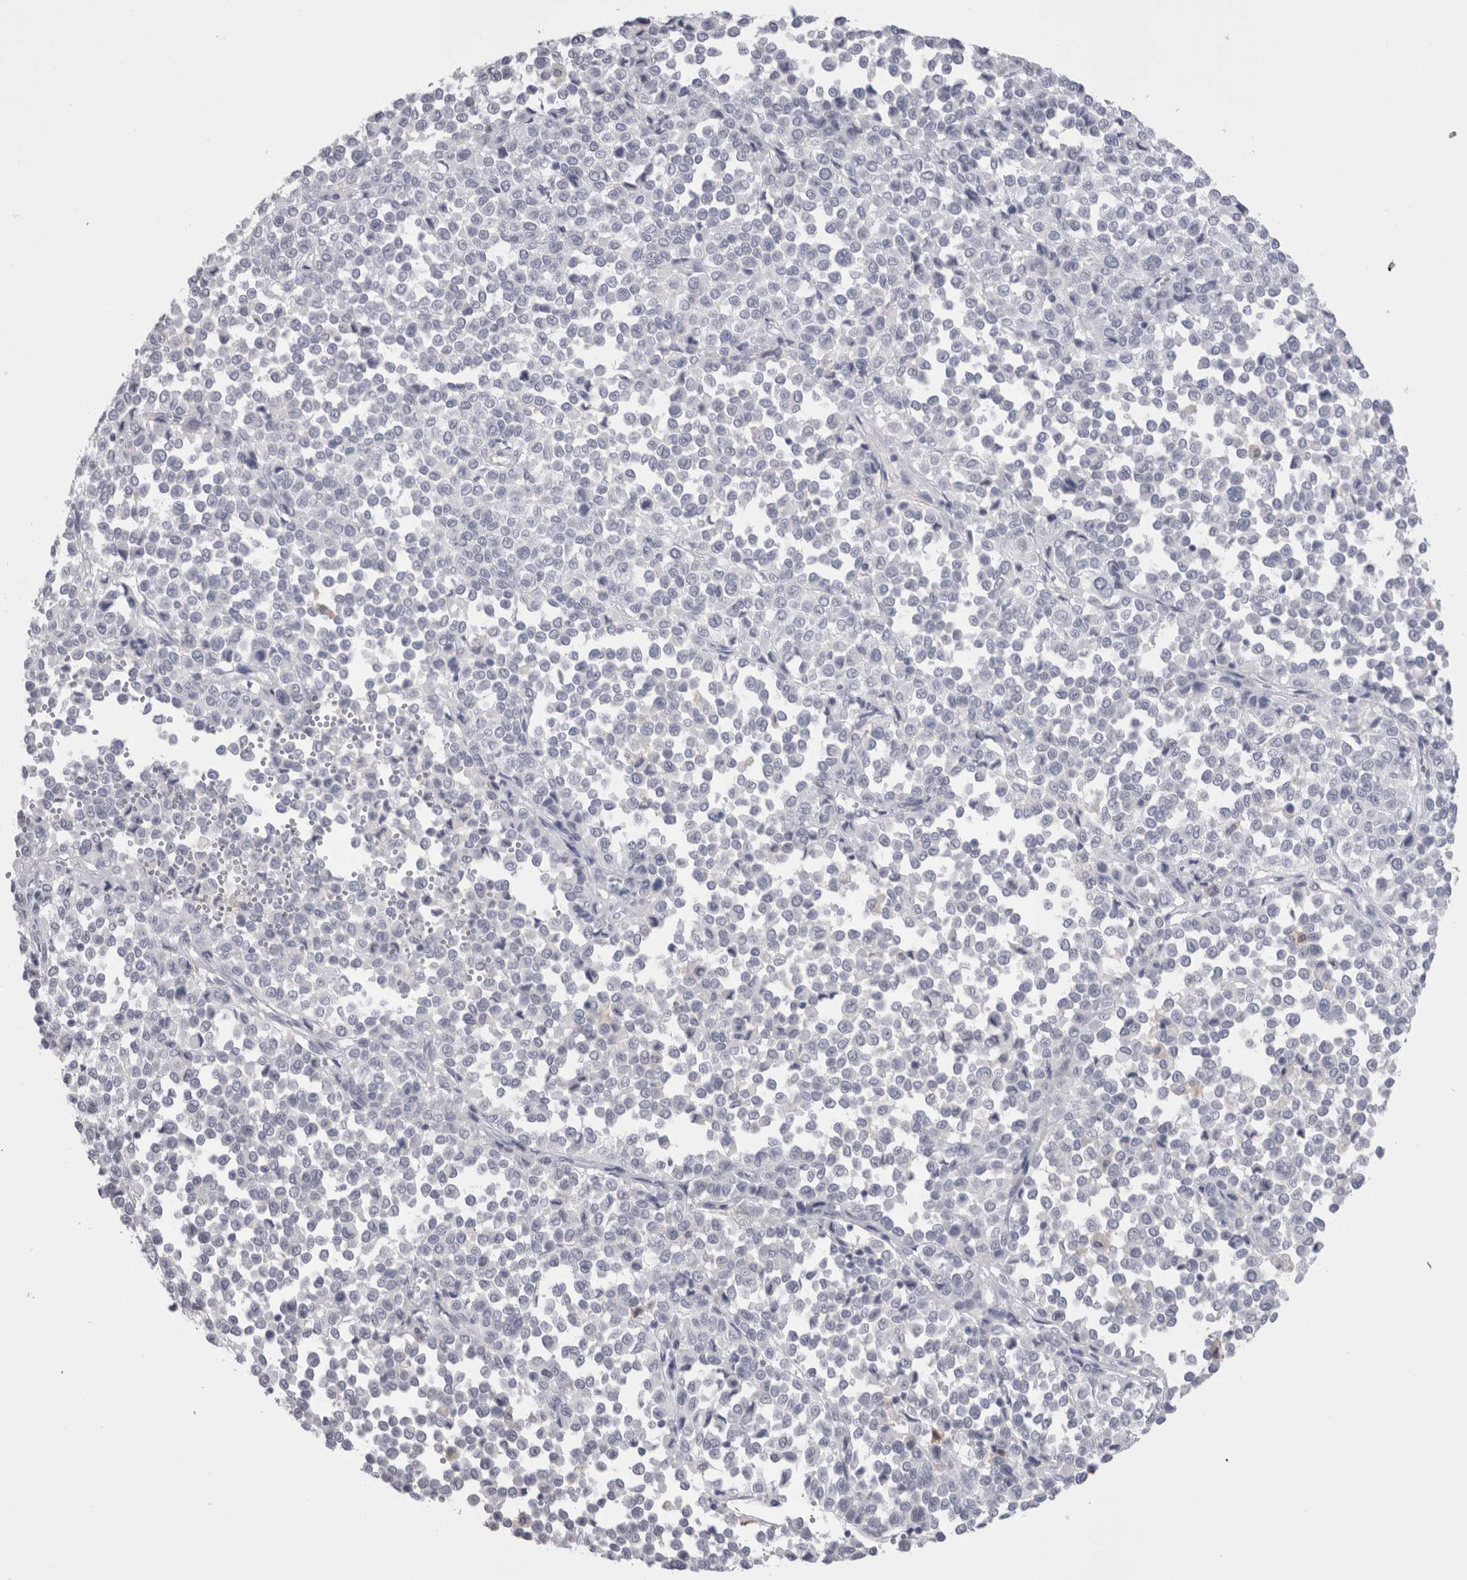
{"staining": {"intensity": "negative", "quantity": "none", "location": "none"}, "tissue": "melanoma", "cell_type": "Tumor cells", "image_type": "cancer", "snomed": [{"axis": "morphology", "description": "Malignant melanoma, Metastatic site"}, {"axis": "topography", "description": "Pancreas"}], "caption": "High power microscopy histopathology image of an immunohistochemistry (IHC) photomicrograph of melanoma, revealing no significant staining in tumor cells.", "gene": "SUCNR1", "patient": {"sex": "female", "age": 30}}